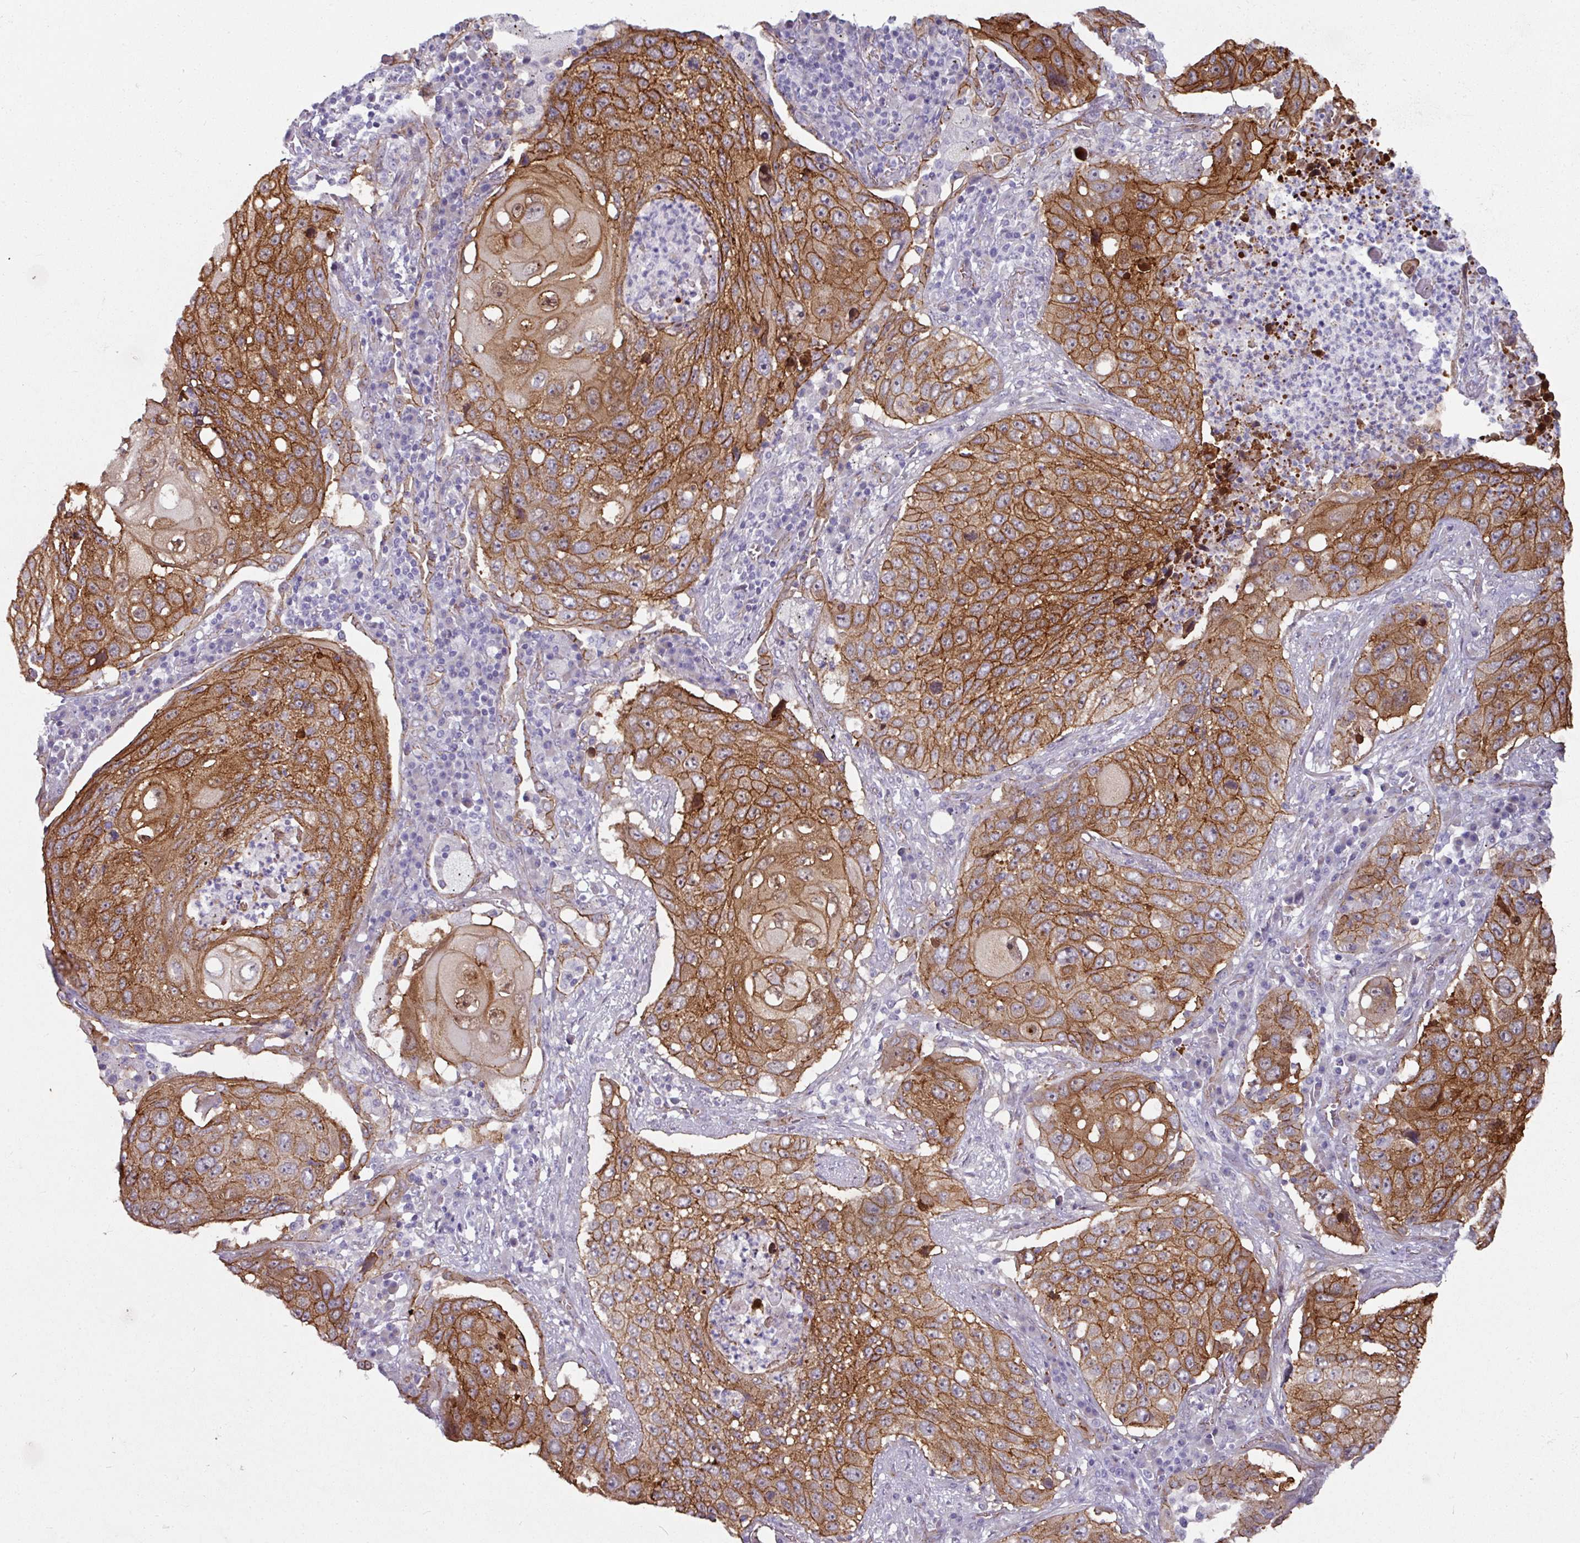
{"staining": {"intensity": "moderate", "quantity": ">75%", "location": "cytoplasmic/membranous"}, "tissue": "lung cancer", "cell_type": "Tumor cells", "image_type": "cancer", "snomed": [{"axis": "morphology", "description": "Squamous cell carcinoma, NOS"}, {"axis": "topography", "description": "Lung"}], "caption": "IHC (DAB (3,3'-diaminobenzidine)) staining of human squamous cell carcinoma (lung) exhibits moderate cytoplasmic/membranous protein positivity in approximately >75% of tumor cells.", "gene": "JUP", "patient": {"sex": "female", "age": 63}}